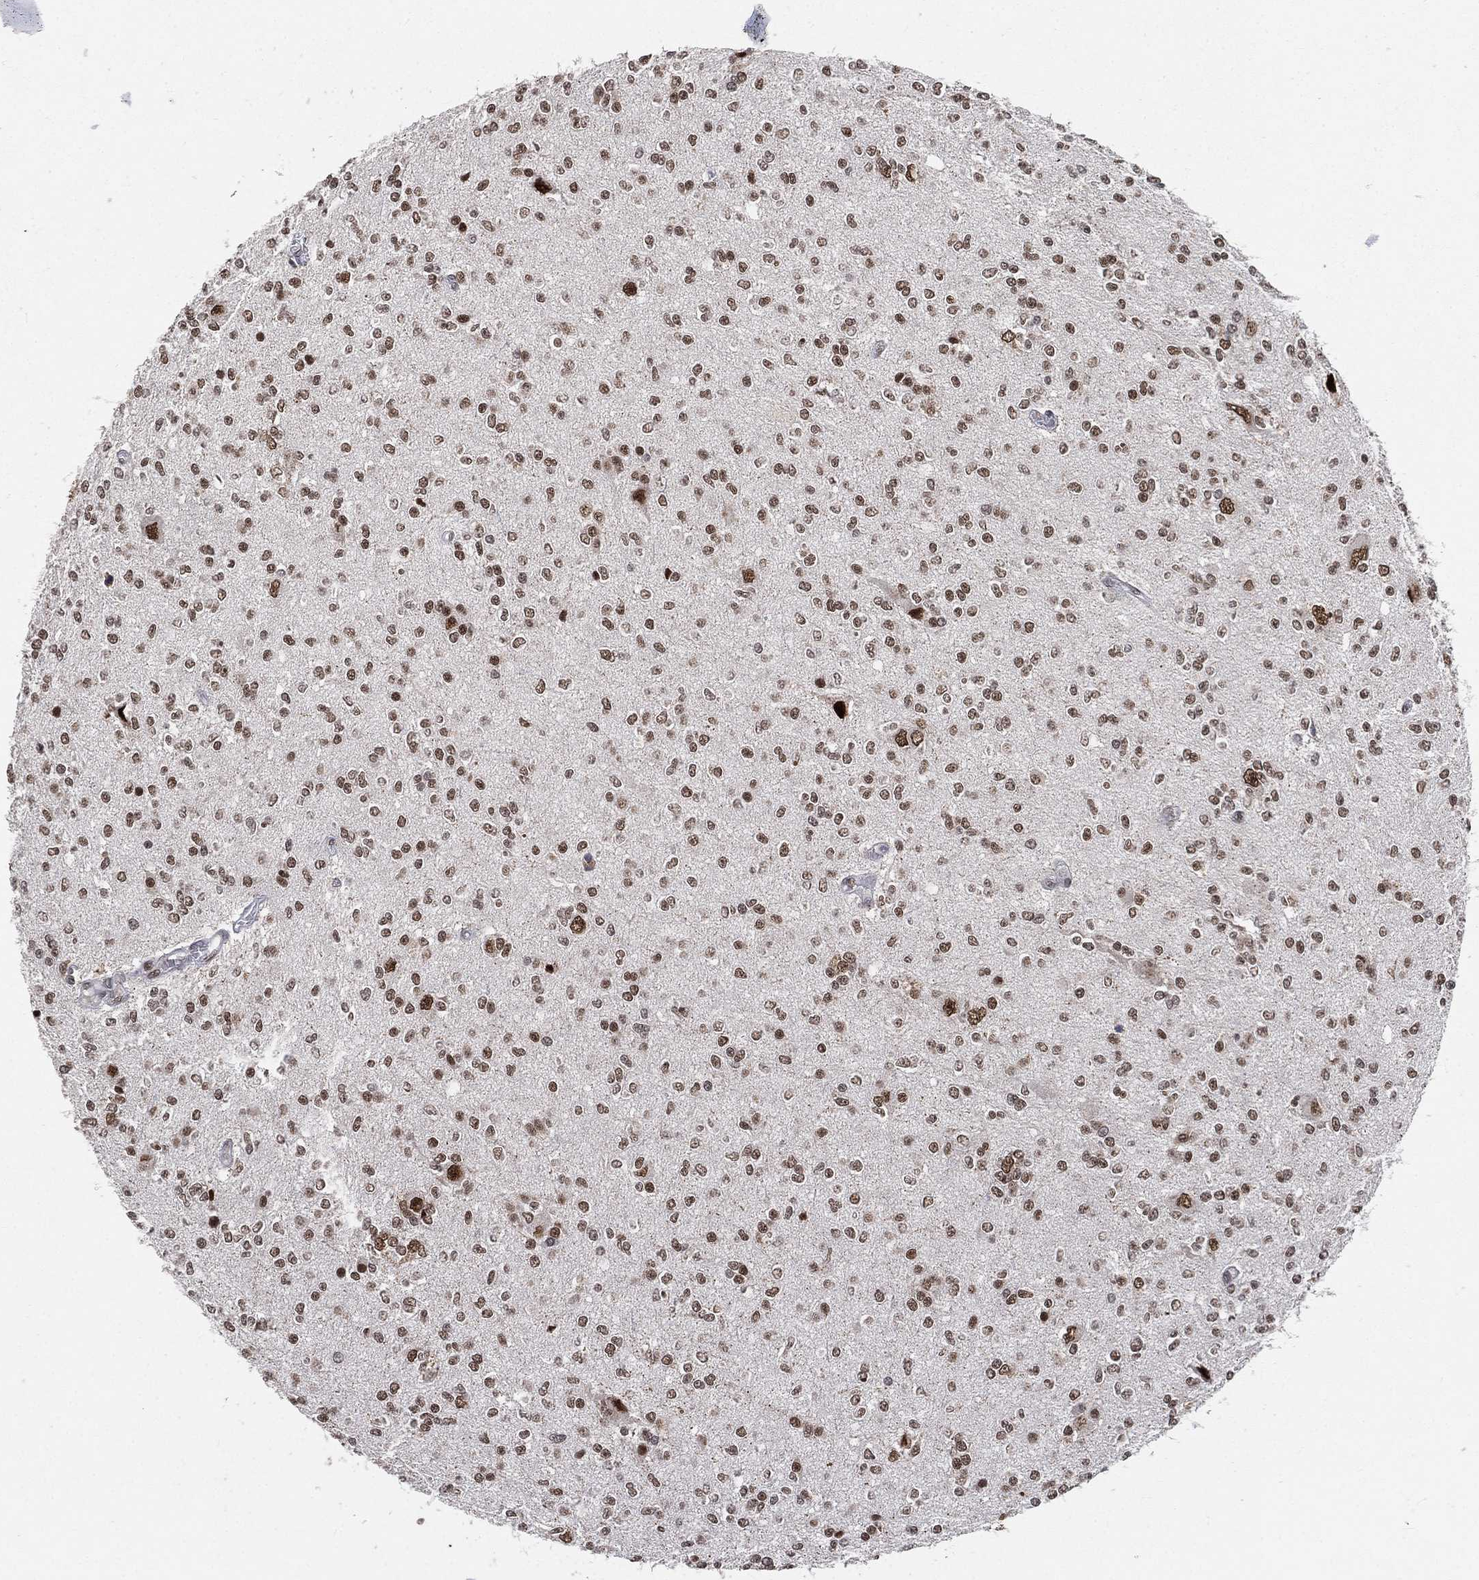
{"staining": {"intensity": "moderate", "quantity": ">75%", "location": "nuclear"}, "tissue": "glioma", "cell_type": "Tumor cells", "image_type": "cancer", "snomed": [{"axis": "morphology", "description": "Glioma, malignant, Low grade"}, {"axis": "topography", "description": "Brain"}], "caption": "An image showing moderate nuclear positivity in approximately >75% of tumor cells in glioma, as visualized by brown immunohistochemical staining.", "gene": "YLPM1", "patient": {"sex": "male", "age": 67}}